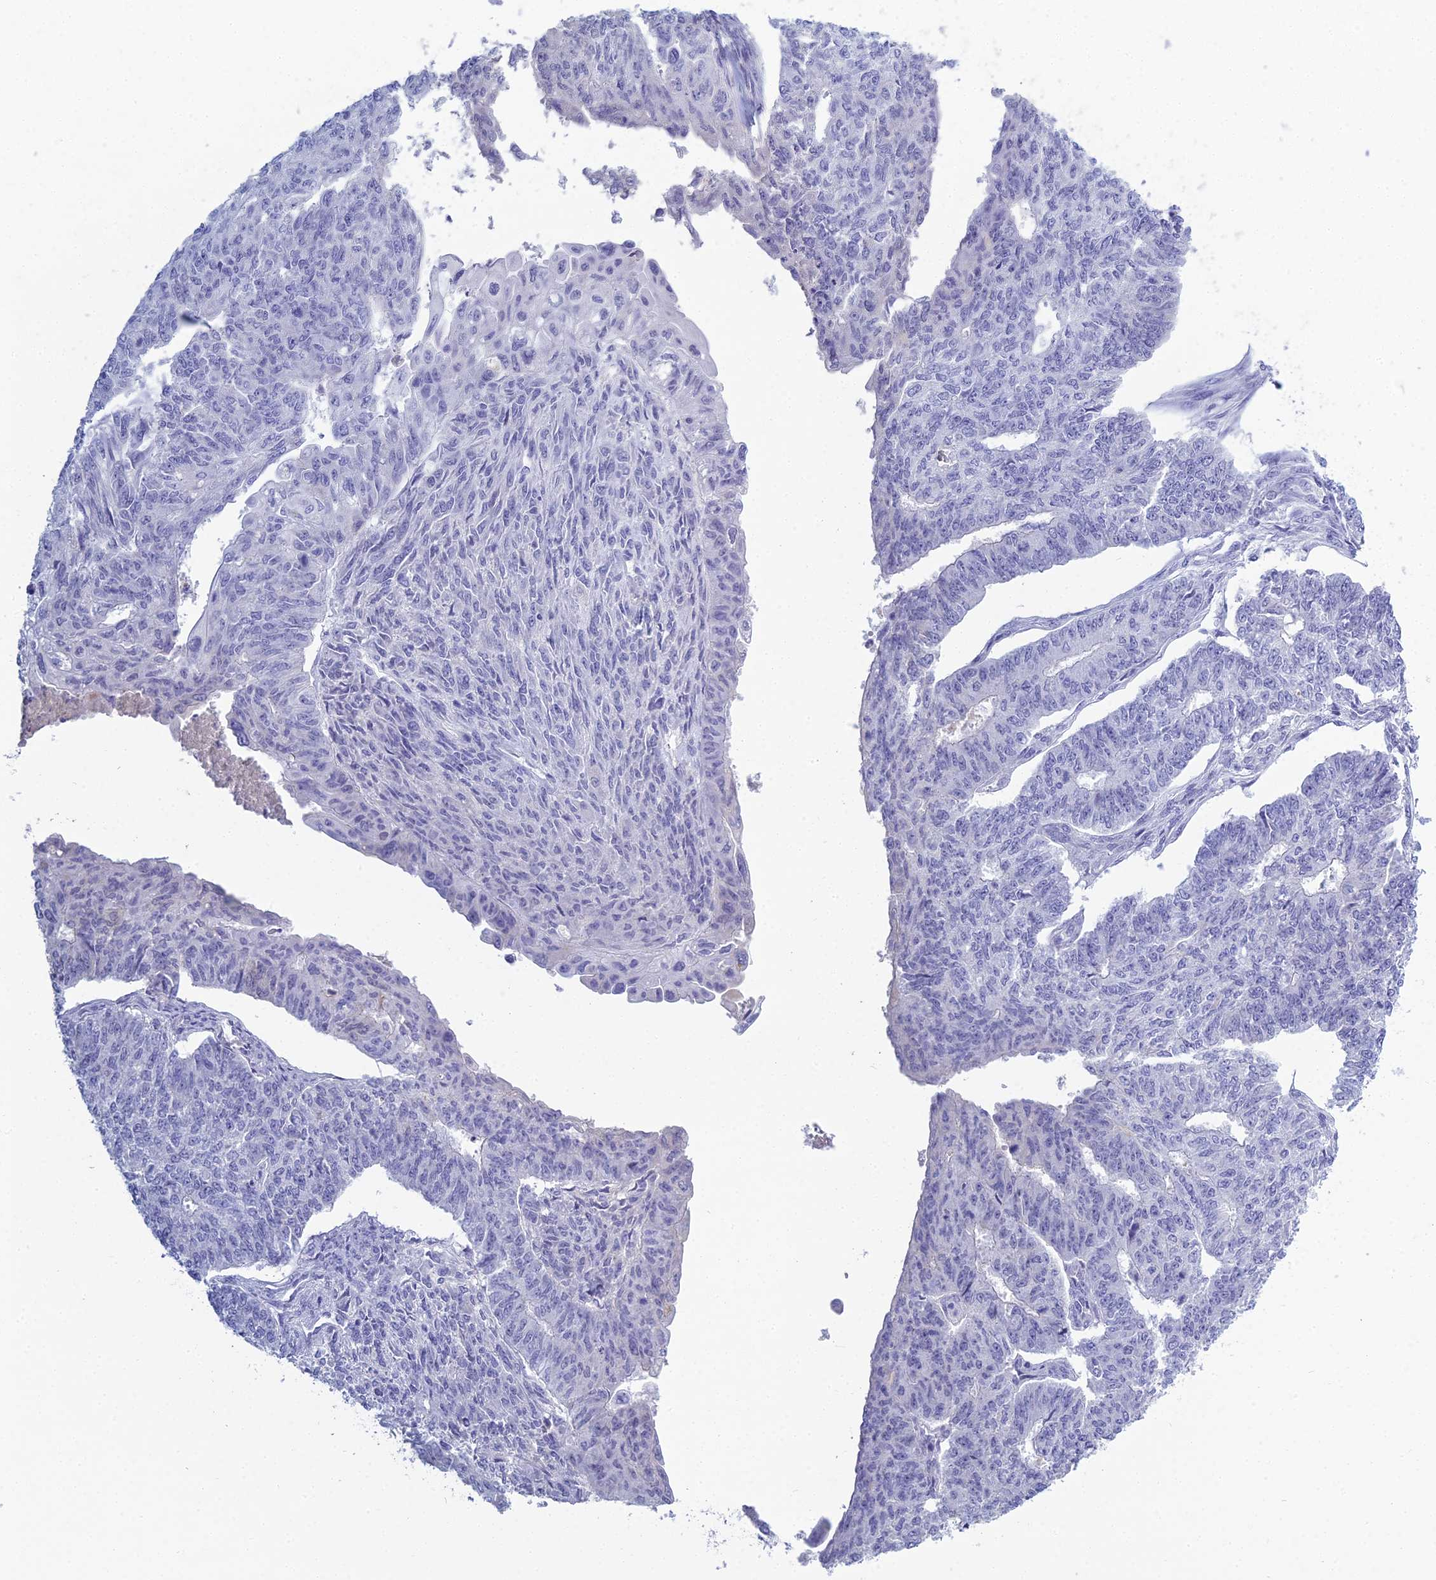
{"staining": {"intensity": "negative", "quantity": "none", "location": "none"}, "tissue": "endometrial cancer", "cell_type": "Tumor cells", "image_type": "cancer", "snomed": [{"axis": "morphology", "description": "Adenocarcinoma, NOS"}, {"axis": "topography", "description": "Endometrium"}], "caption": "IHC histopathology image of neoplastic tissue: human endometrial adenocarcinoma stained with DAB (3,3'-diaminobenzidine) demonstrates no significant protein expression in tumor cells.", "gene": "MUC13", "patient": {"sex": "female", "age": 32}}